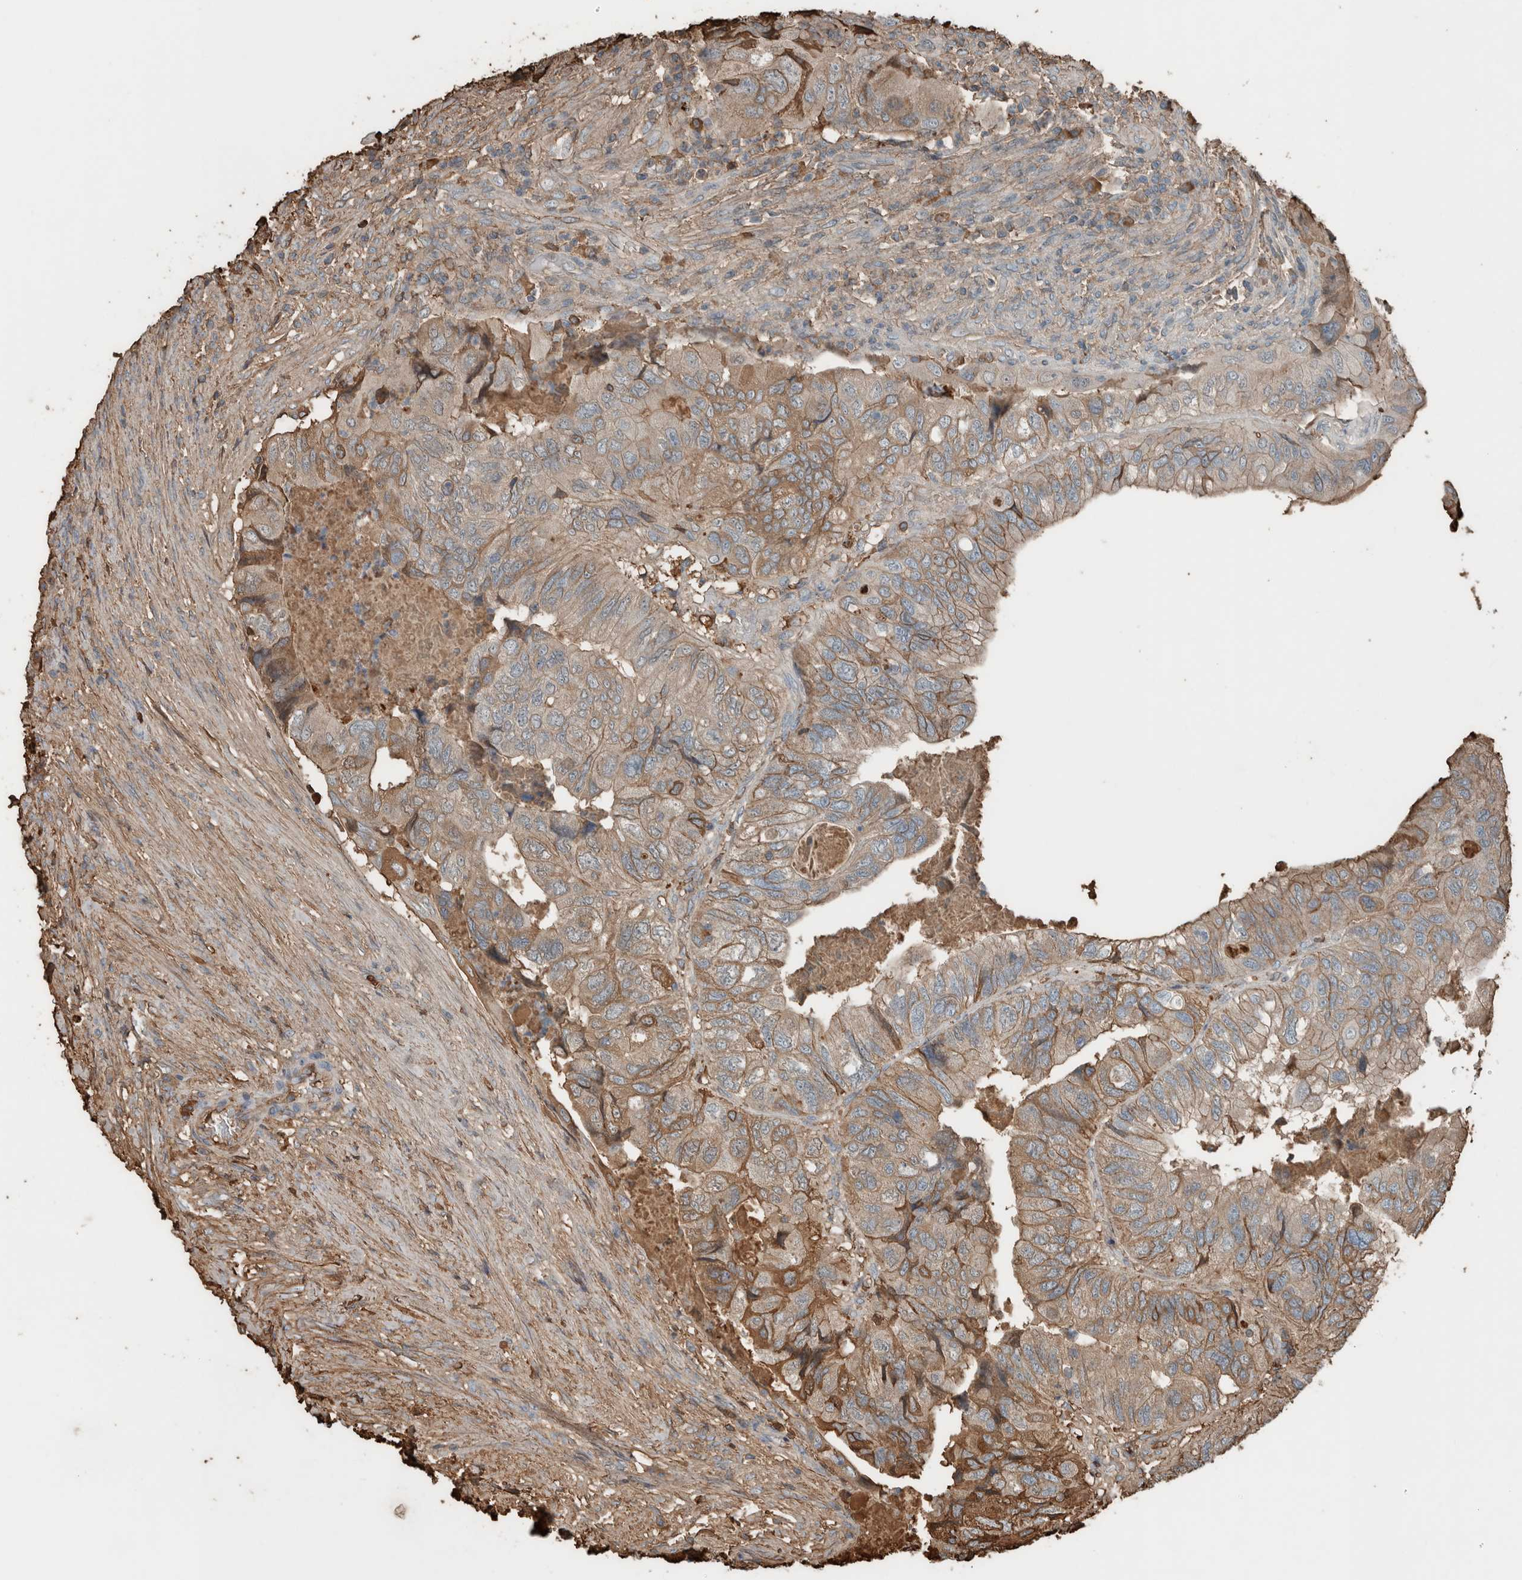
{"staining": {"intensity": "moderate", "quantity": "25%-75%", "location": "cytoplasmic/membranous"}, "tissue": "colorectal cancer", "cell_type": "Tumor cells", "image_type": "cancer", "snomed": [{"axis": "morphology", "description": "Adenocarcinoma, NOS"}, {"axis": "topography", "description": "Rectum"}], "caption": "Tumor cells exhibit medium levels of moderate cytoplasmic/membranous expression in about 25%-75% of cells in adenocarcinoma (colorectal). Ihc stains the protein in brown and the nuclei are stained blue.", "gene": "USP34", "patient": {"sex": "male", "age": 63}}